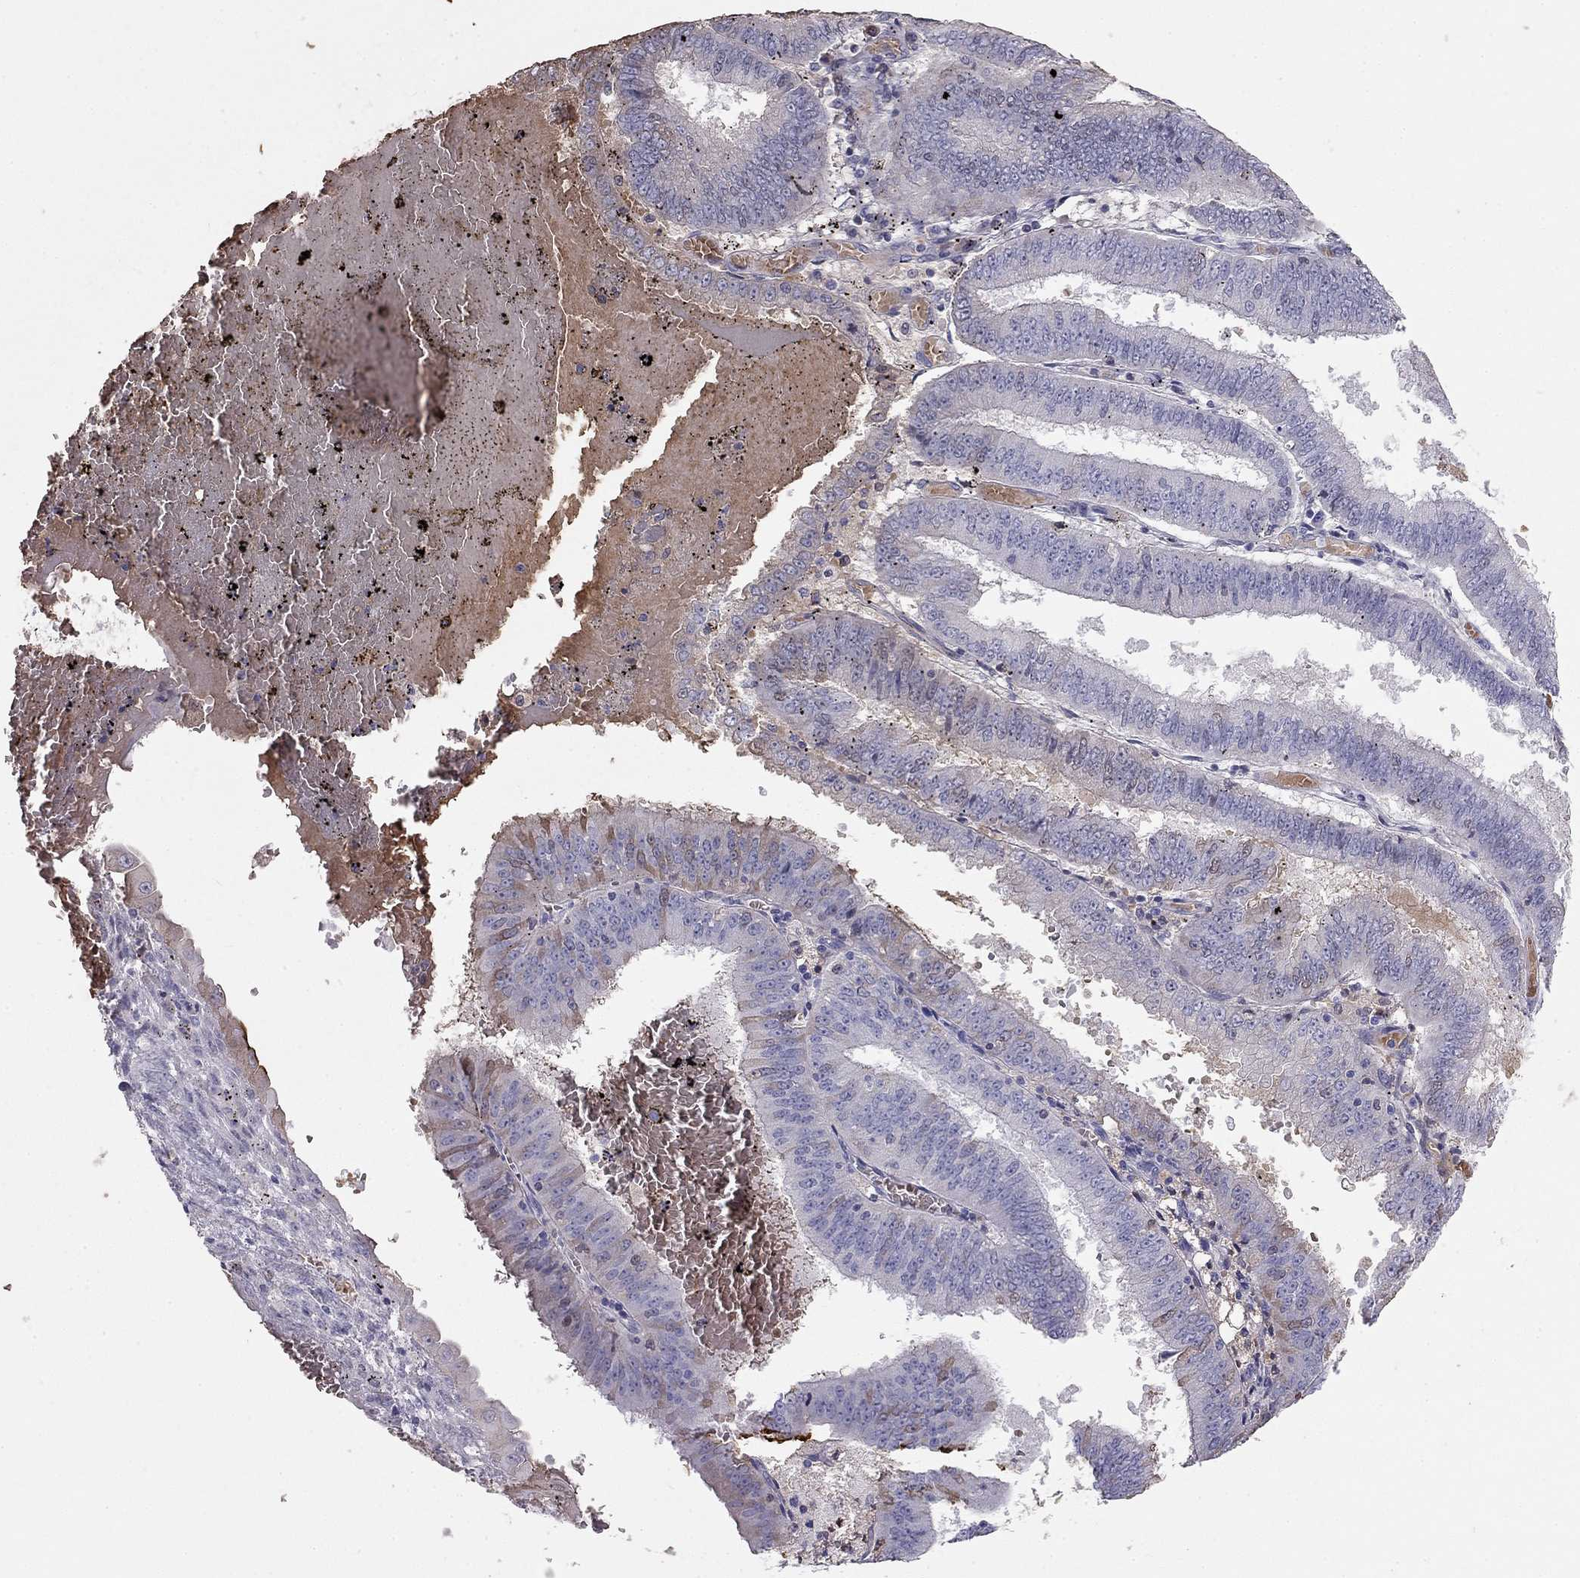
{"staining": {"intensity": "negative", "quantity": "none", "location": "none"}, "tissue": "endometrial cancer", "cell_type": "Tumor cells", "image_type": "cancer", "snomed": [{"axis": "morphology", "description": "Adenocarcinoma, NOS"}, {"axis": "topography", "description": "Endometrium"}], "caption": "IHC of human endometrial cancer (adenocarcinoma) displays no staining in tumor cells.", "gene": "RHD", "patient": {"sex": "female", "age": 66}}